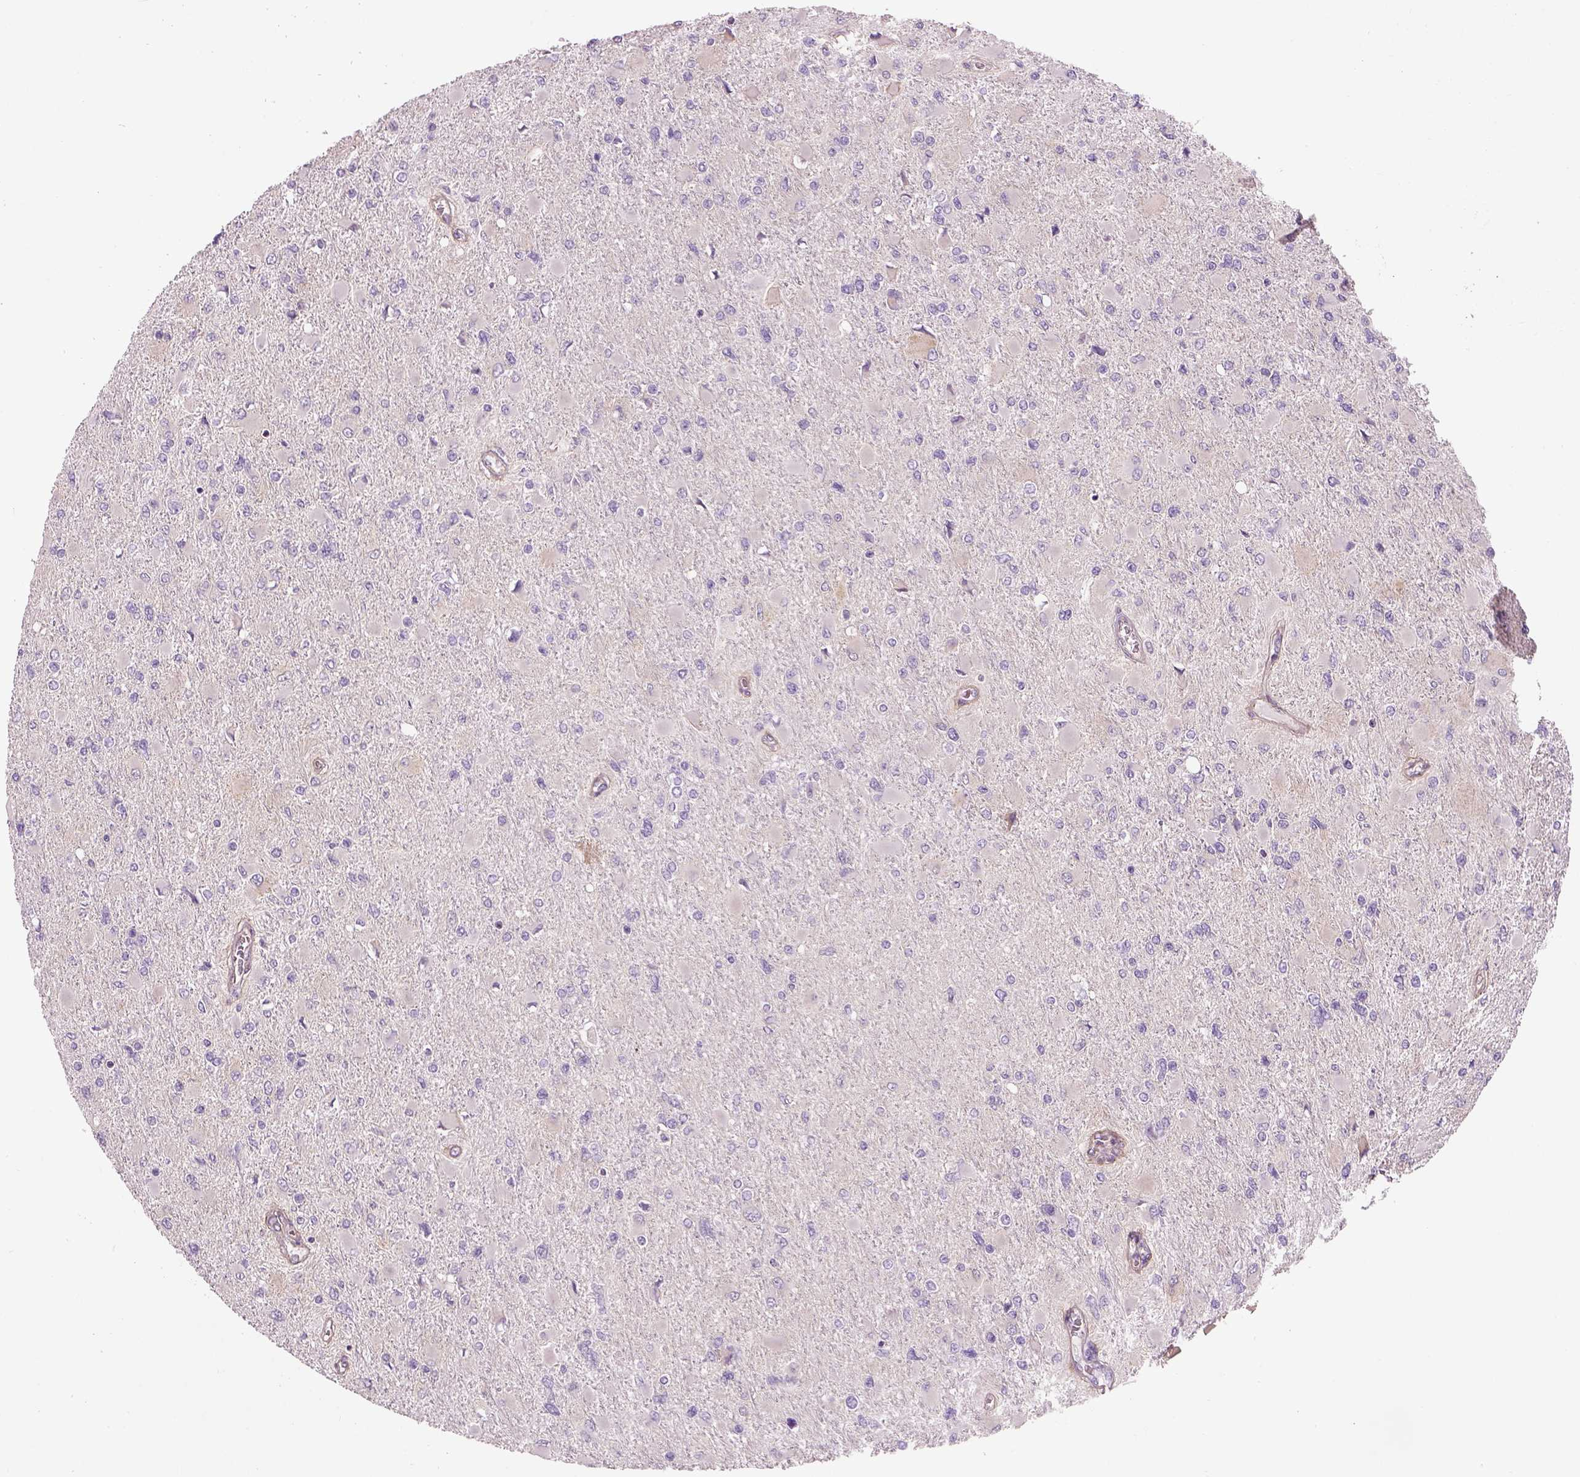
{"staining": {"intensity": "negative", "quantity": "none", "location": "none"}, "tissue": "glioma", "cell_type": "Tumor cells", "image_type": "cancer", "snomed": [{"axis": "morphology", "description": "Glioma, malignant, High grade"}, {"axis": "topography", "description": "Cerebral cortex"}], "caption": "Immunohistochemistry photomicrograph of neoplastic tissue: malignant high-grade glioma stained with DAB reveals no significant protein expression in tumor cells.", "gene": "IFT52", "patient": {"sex": "female", "age": 36}}